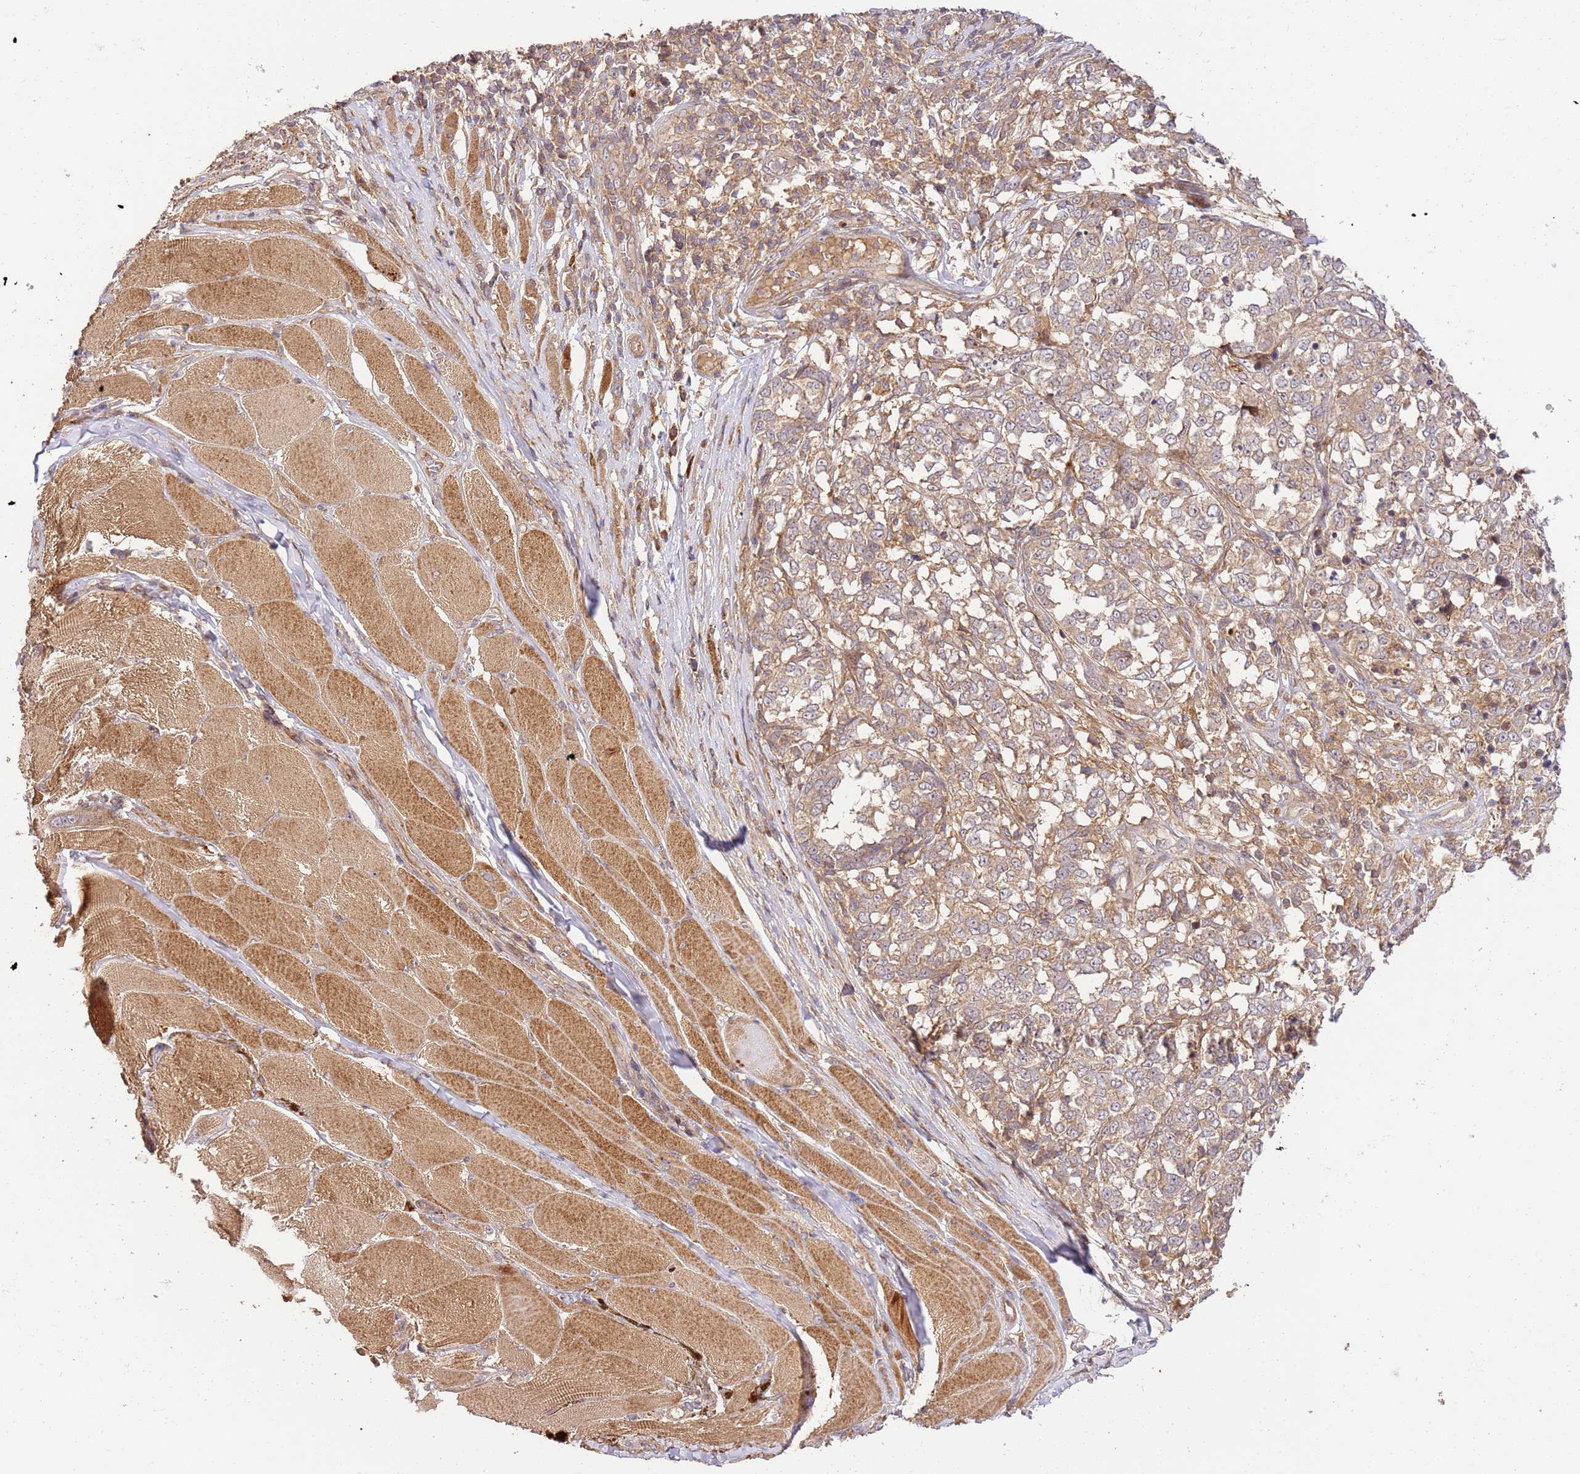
{"staining": {"intensity": "weak", "quantity": ">75%", "location": "cytoplasmic/membranous"}, "tissue": "melanoma", "cell_type": "Tumor cells", "image_type": "cancer", "snomed": [{"axis": "morphology", "description": "Malignant melanoma, NOS"}, {"axis": "topography", "description": "Skin"}], "caption": "Melanoma was stained to show a protein in brown. There is low levels of weak cytoplasmic/membranous expression in about >75% of tumor cells.", "gene": "GAREM1", "patient": {"sex": "female", "age": 72}}